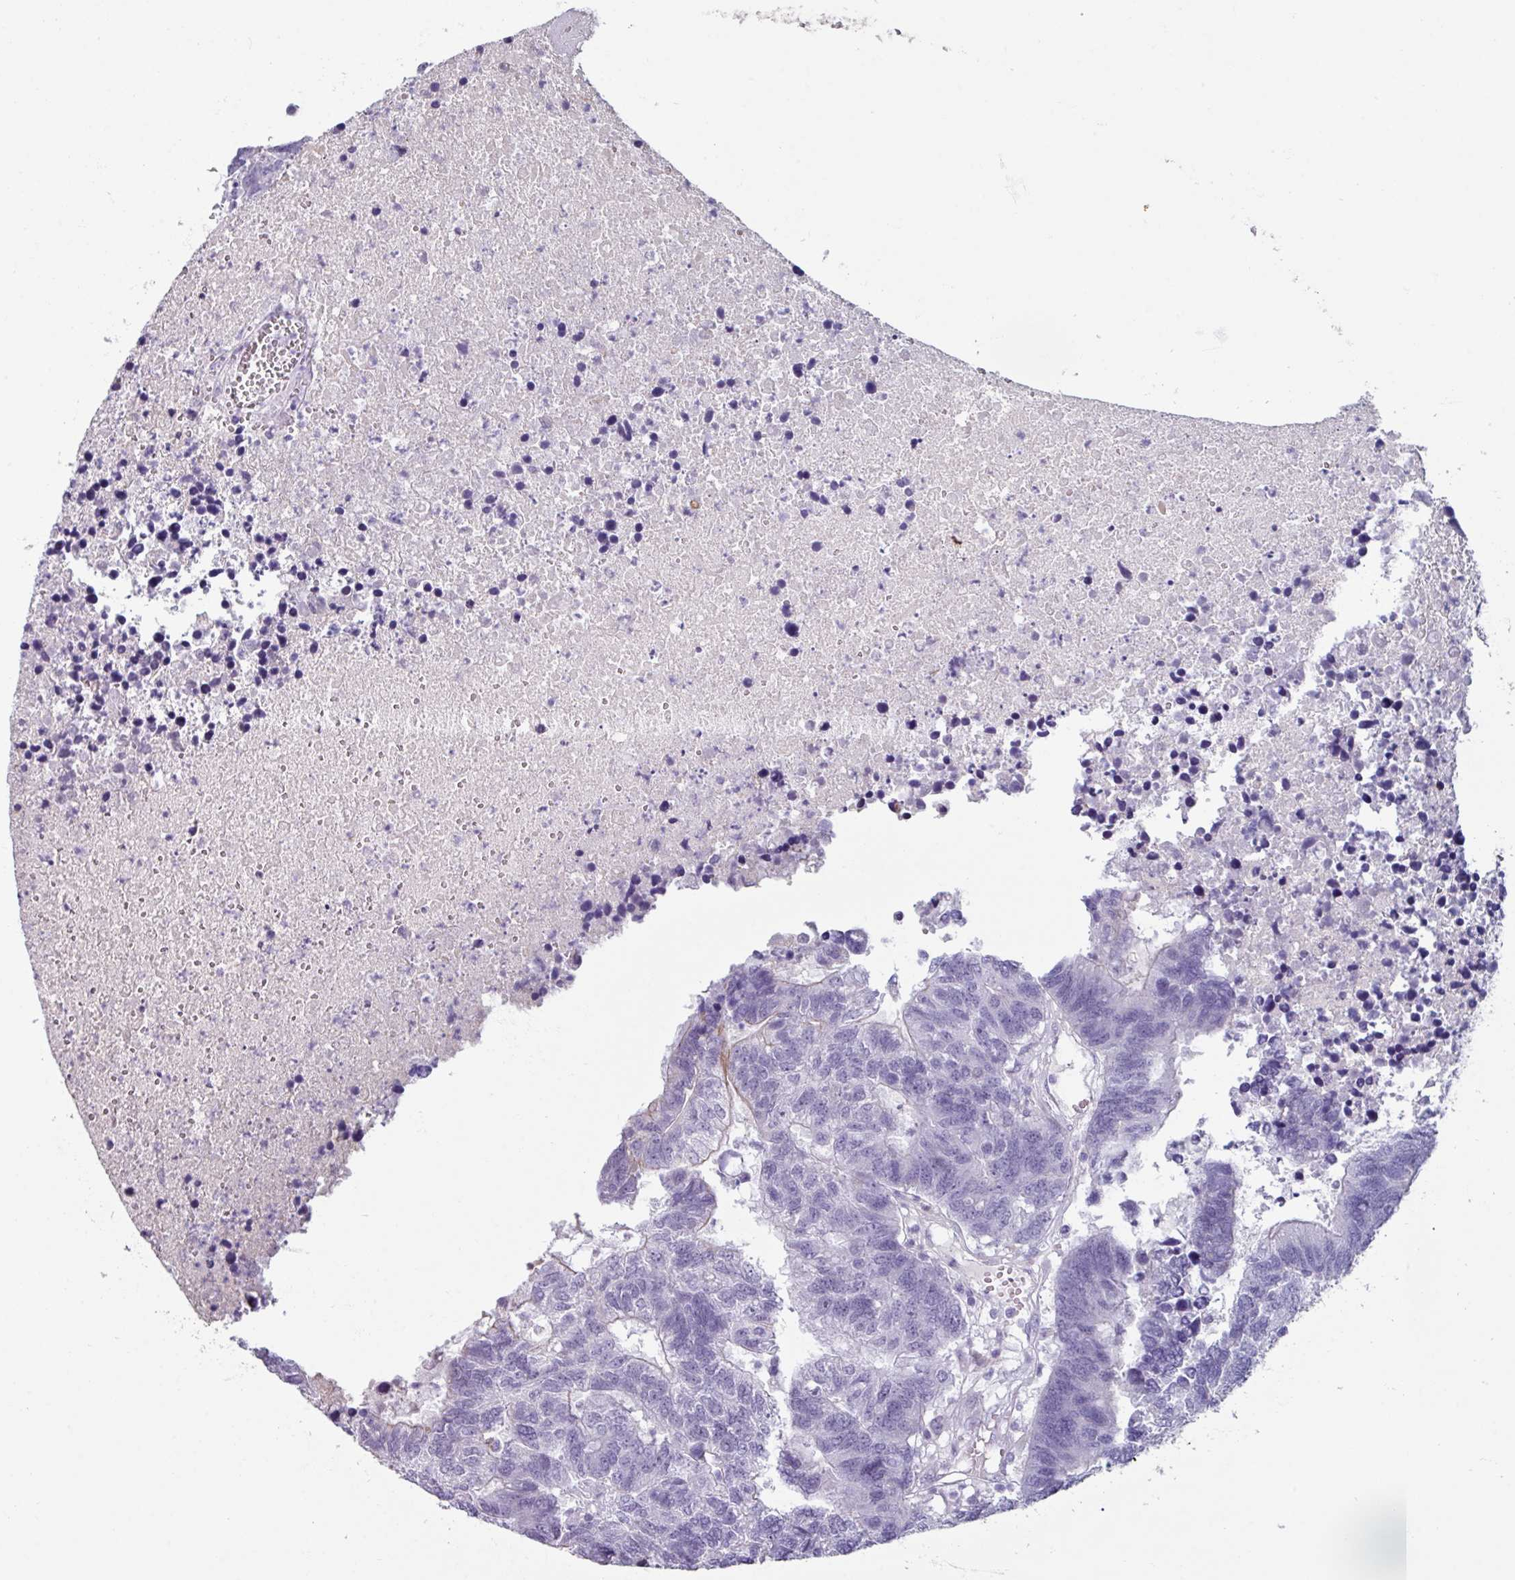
{"staining": {"intensity": "negative", "quantity": "none", "location": "none"}, "tissue": "colorectal cancer", "cell_type": "Tumor cells", "image_type": "cancer", "snomed": [{"axis": "morphology", "description": "Adenocarcinoma, NOS"}, {"axis": "topography", "description": "Colon"}], "caption": "An image of colorectal adenocarcinoma stained for a protein demonstrates no brown staining in tumor cells. Brightfield microscopy of immunohistochemistry (IHC) stained with DAB (brown) and hematoxylin (blue), captured at high magnification.", "gene": "SPESP1", "patient": {"sex": "female", "age": 48}}